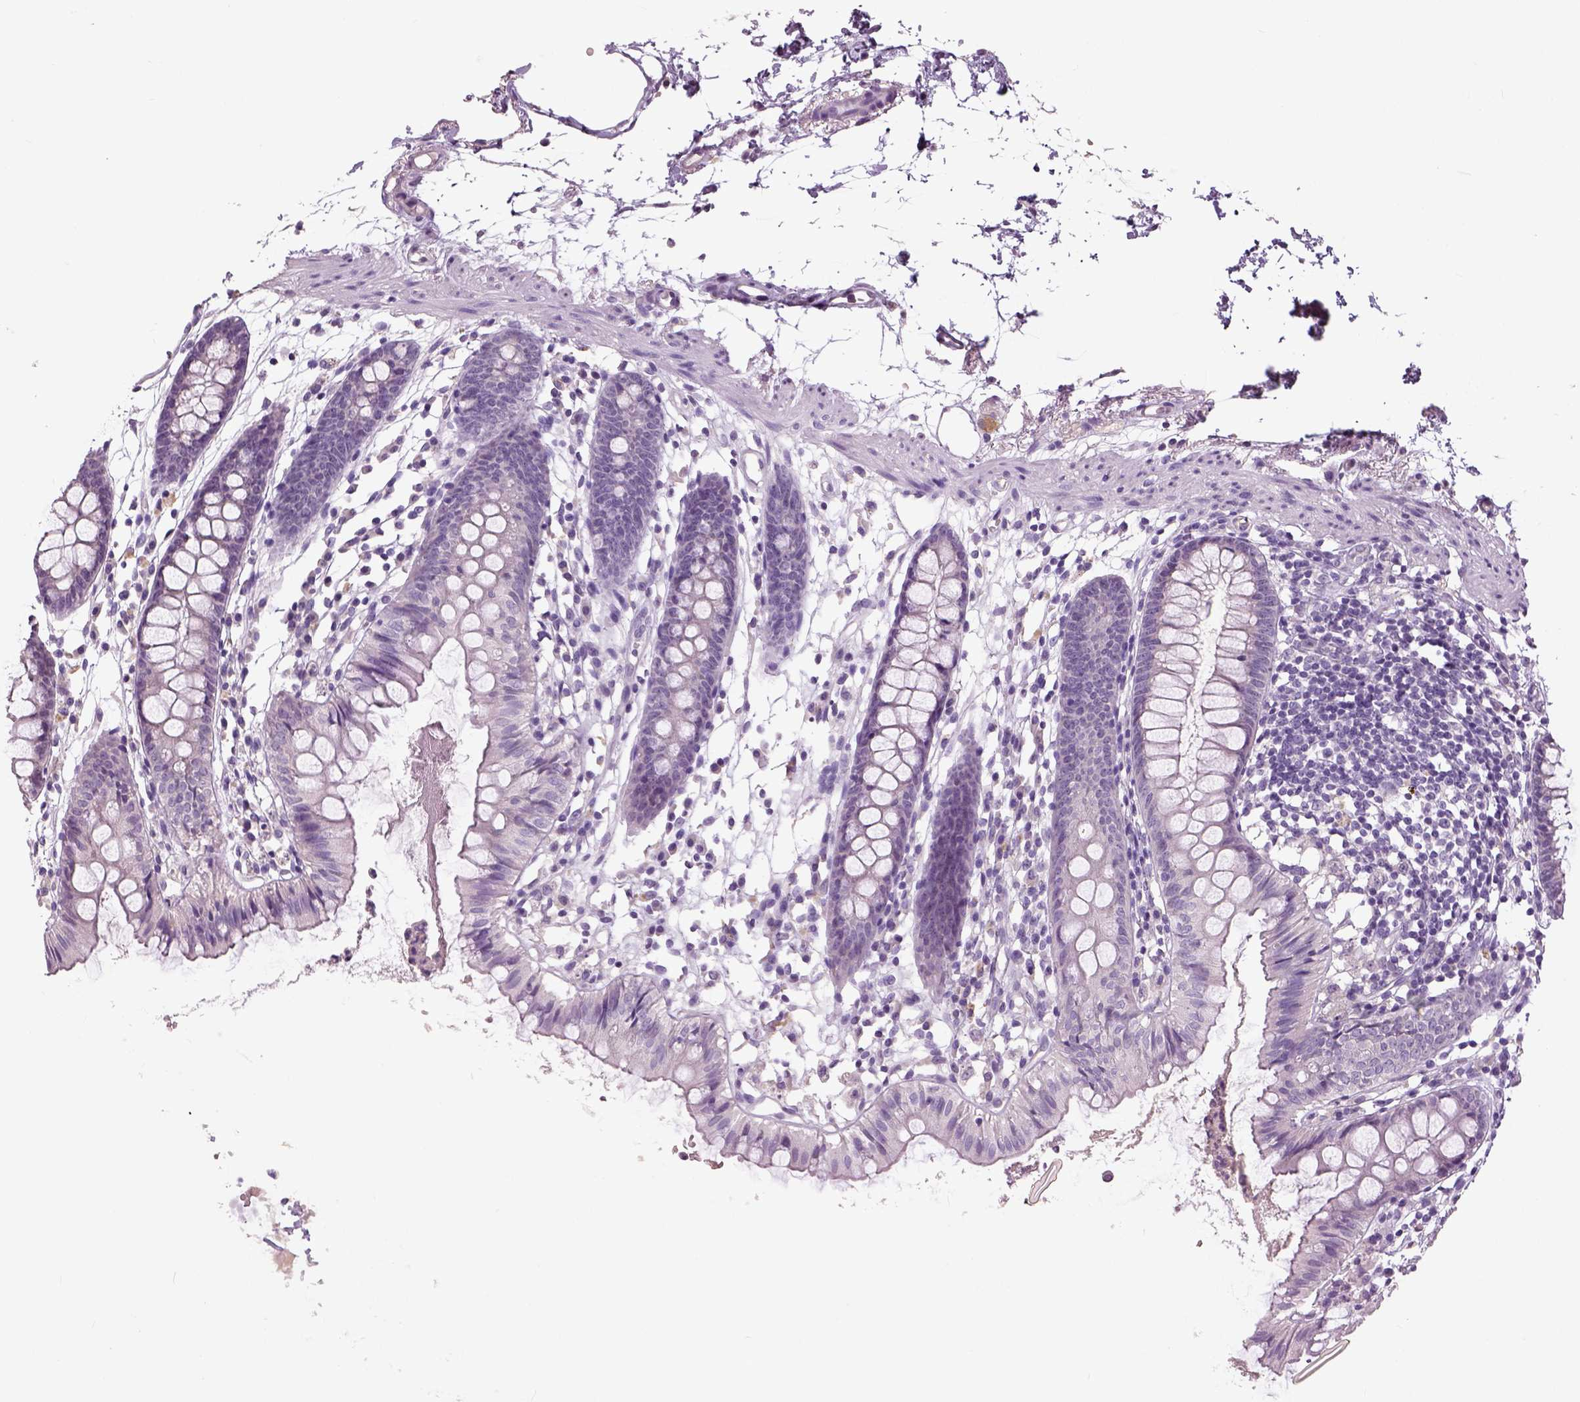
{"staining": {"intensity": "negative", "quantity": "none", "location": "none"}, "tissue": "colon", "cell_type": "Endothelial cells", "image_type": "normal", "snomed": [{"axis": "morphology", "description": "Normal tissue, NOS"}, {"axis": "topography", "description": "Colon"}], "caption": "High magnification brightfield microscopy of normal colon stained with DAB (3,3'-diaminobenzidine) (brown) and counterstained with hematoxylin (blue): endothelial cells show no significant staining. (Brightfield microscopy of DAB immunohistochemistry (IHC) at high magnification).", "gene": "NECAB1", "patient": {"sex": "female", "age": 84}}